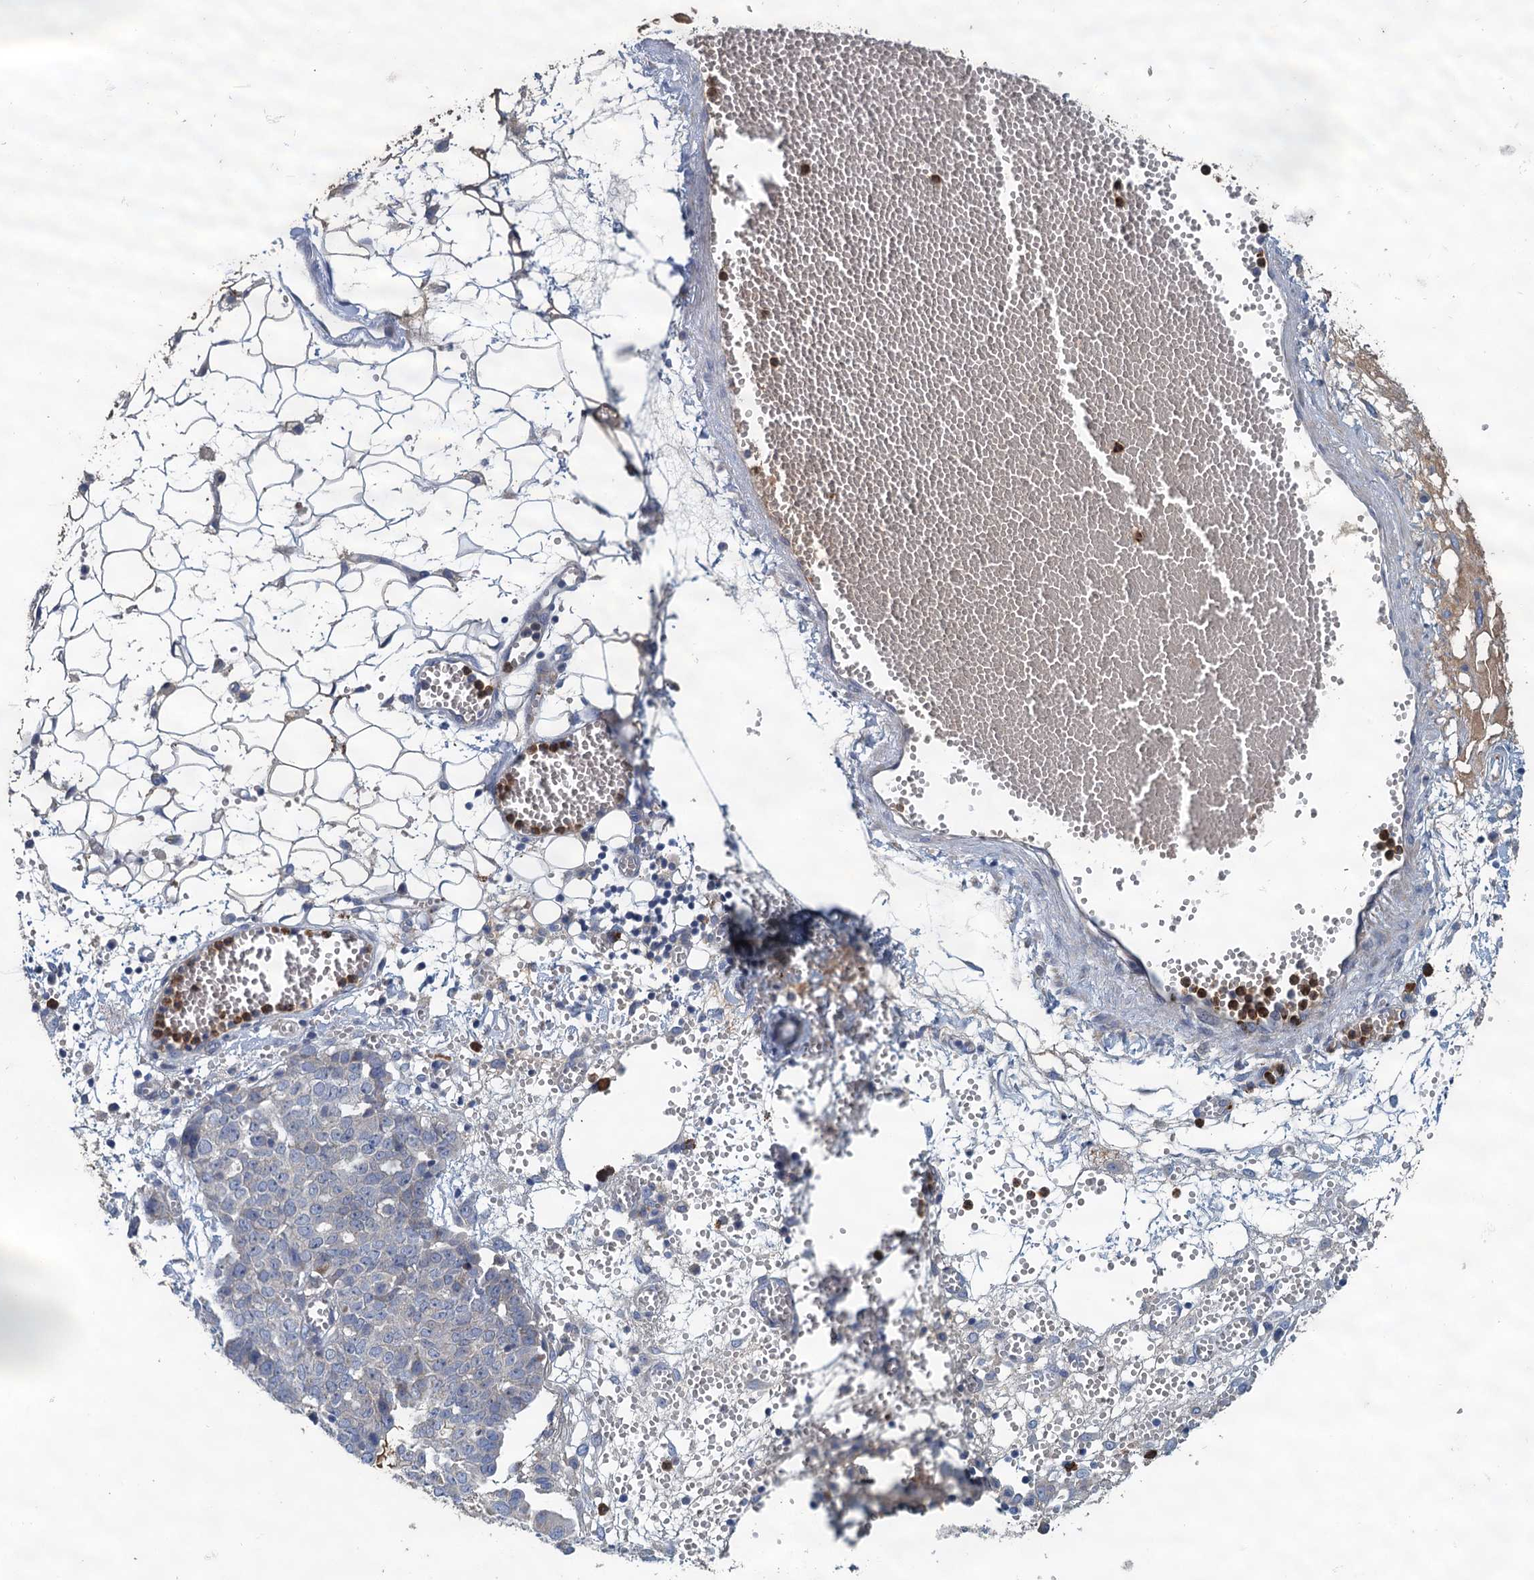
{"staining": {"intensity": "negative", "quantity": "none", "location": "none"}, "tissue": "ovarian cancer", "cell_type": "Tumor cells", "image_type": "cancer", "snomed": [{"axis": "morphology", "description": "Cystadenocarcinoma, serous, NOS"}, {"axis": "topography", "description": "Soft tissue"}, {"axis": "topography", "description": "Ovary"}], "caption": "This micrograph is of ovarian cancer stained with immunohistochemistry (IHC) to label a protein in brown with the nuclei are counter-stained blue. There is no staining in tumor cells.", "gene": "TPCN1", "patient": {"sex": "female", "age": 57}}